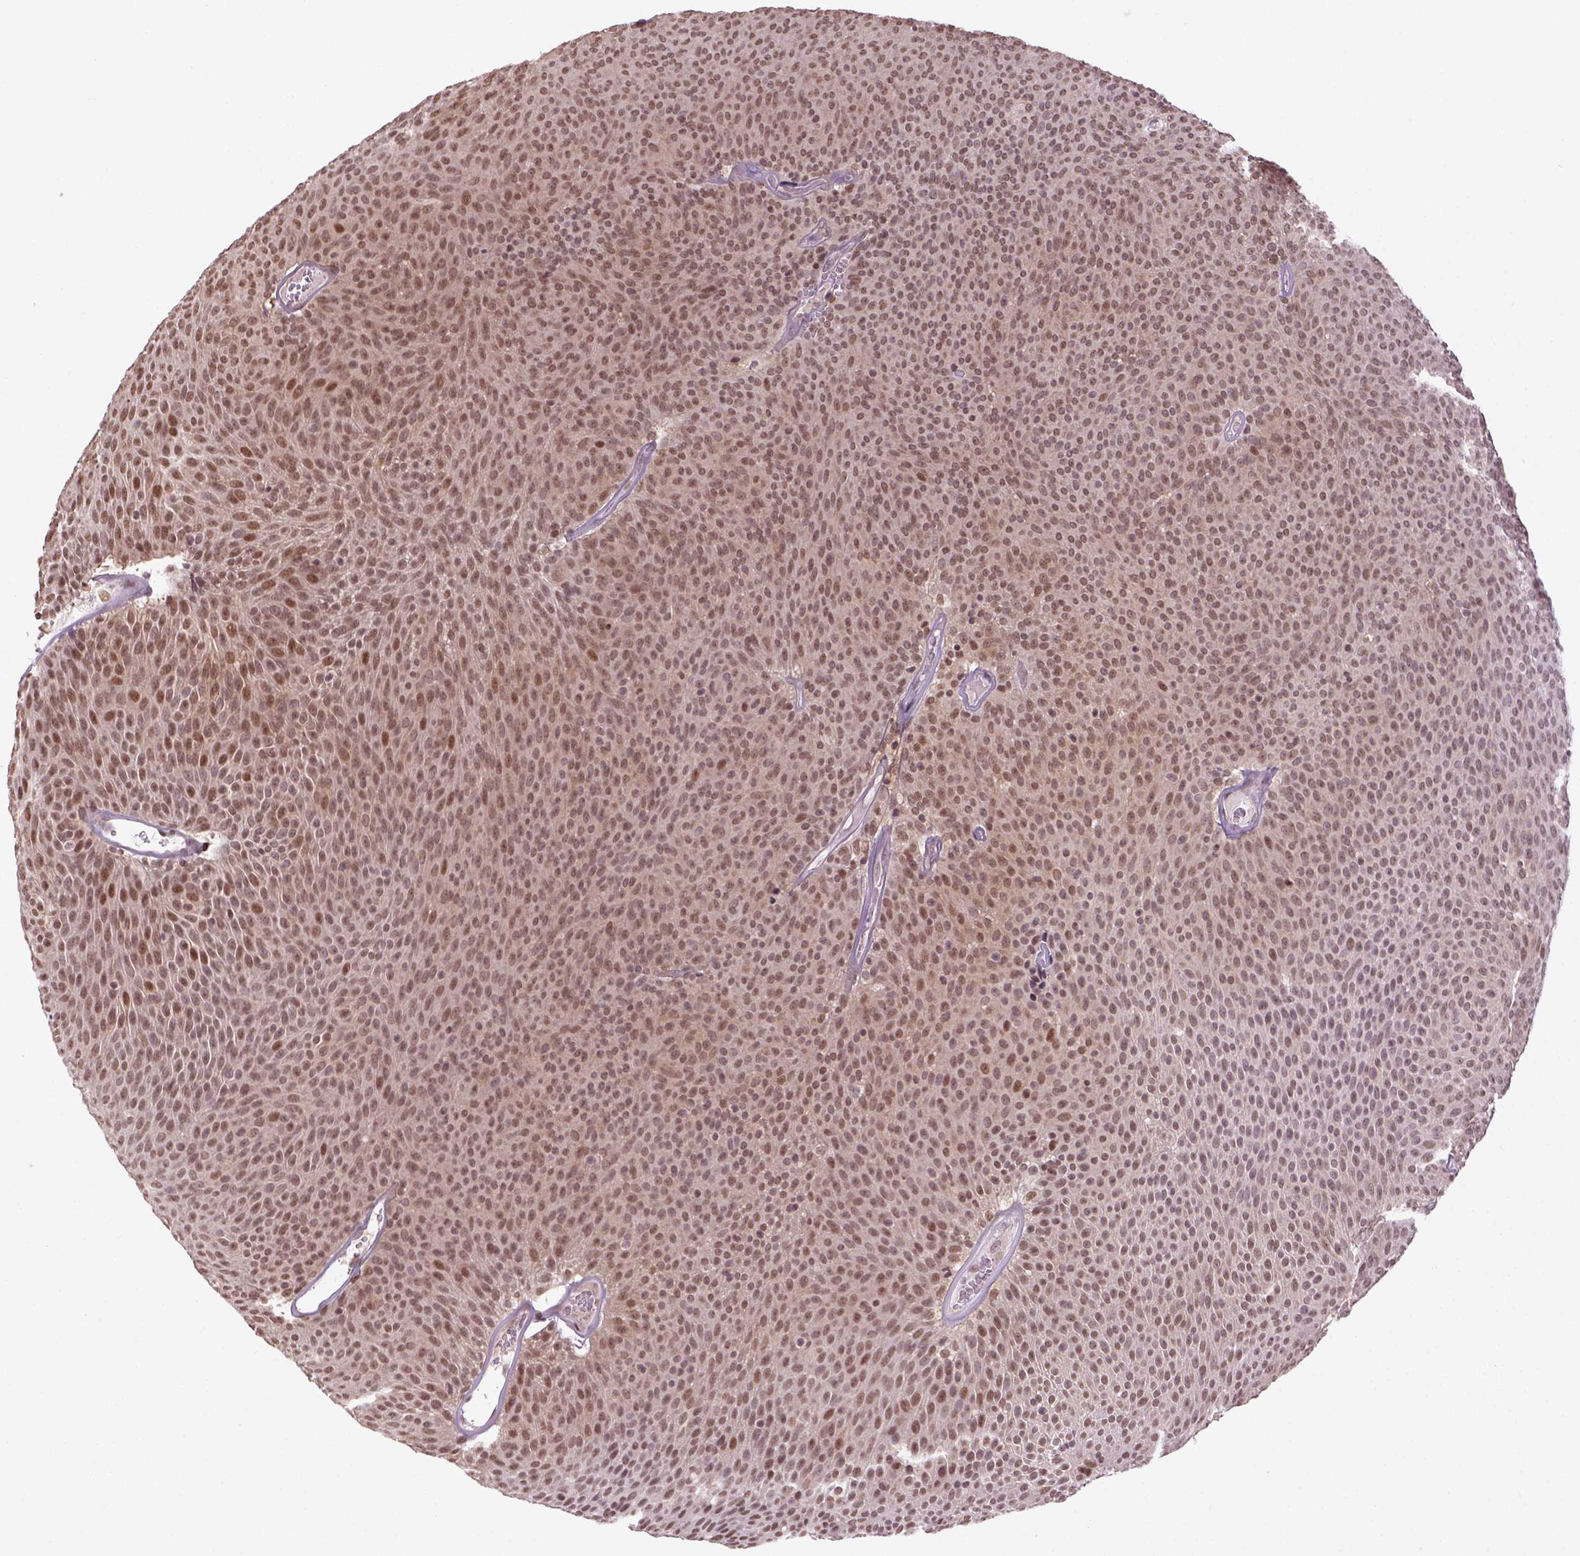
{"staining": {"intensity": "moderate", "quantity": "25%-75%", "location": "nuclear"}, "tissue": "urothelial cancer", "cell_type": "Tumor cells", "image_type": "cancer", "snomed": [{"axis": "morphology", "description": "Urothelial carcinoma, Low grade"}, {"axis": "topography", "description": "Urinary bladder"}], "caption": "Immunohistochemical staining of low-grade urothelial carcinoma exhibits moderate nuclear protein staining in about 25%-75% of tumor cells. The staining is performed using DAB (3,3'-diaminobenzidine) brown chromogen to label protein expression. The nuclei are counter-stained blue using hematoxylin.", "gene": "GOT1", "patient": {"sex": "male", "age": 77}}